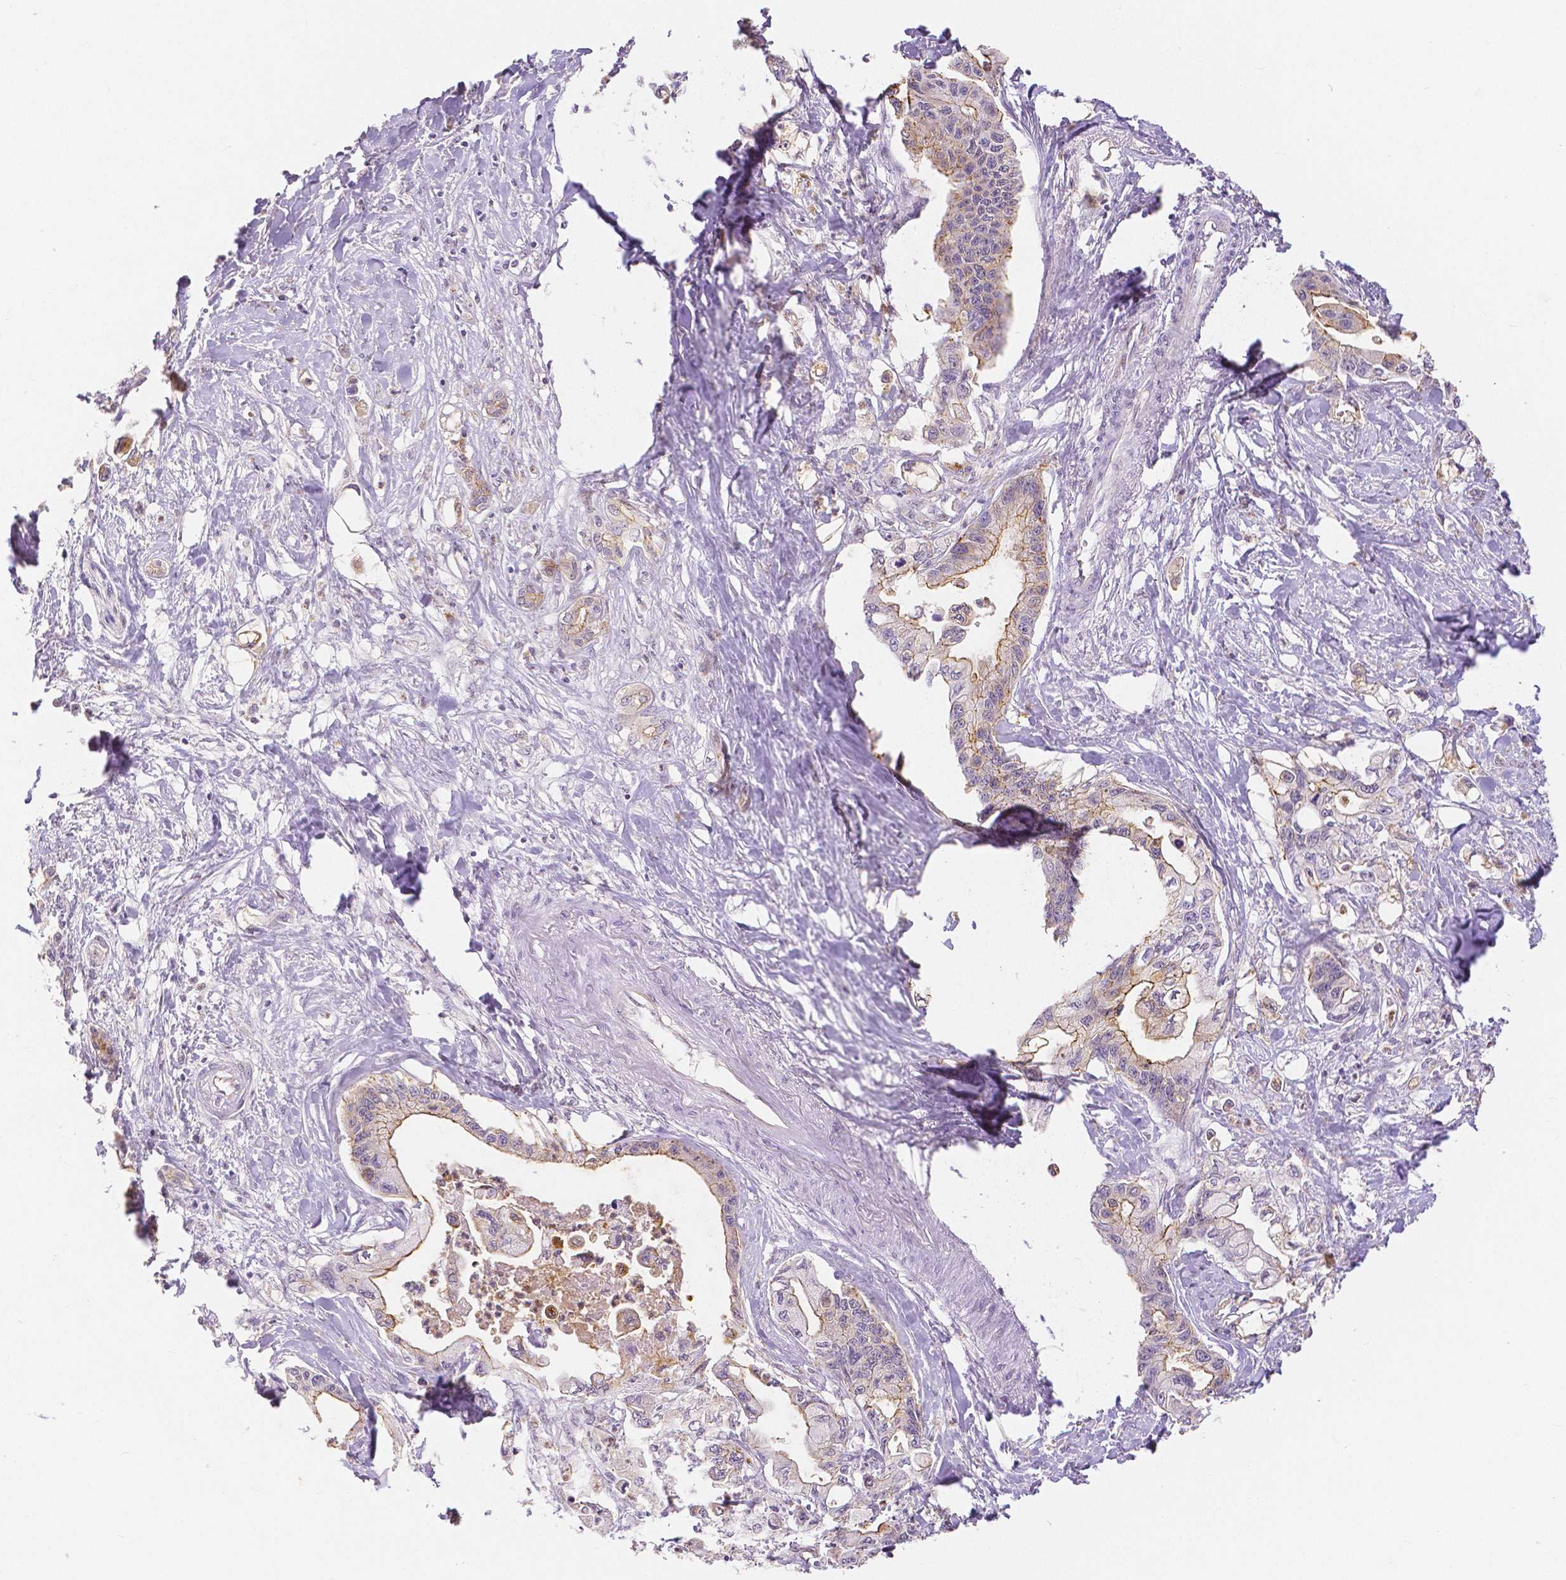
{"staining": {"intensity": "moderate", "quantity": "25%-75%", "location": "cytoplasmic/membranous"}, "tissue": "pancreatic cancer", "cell_type": "Tumor cells", "image_type": "cancer", "snomed": [{"axis": "morphology", "description": "Adenocarcinoma, NOS"}, {"axis": "topography", "description": "Pancreas"}], "caption": "The image shows immunohistochemical staining of pancreatic cancer. There is moderate cytoplasmic/membranous positivity is identified in about 25%-75% of tumor cells.", "gene": "OCLN", "patient": {"sex": "male", "age": 61}}